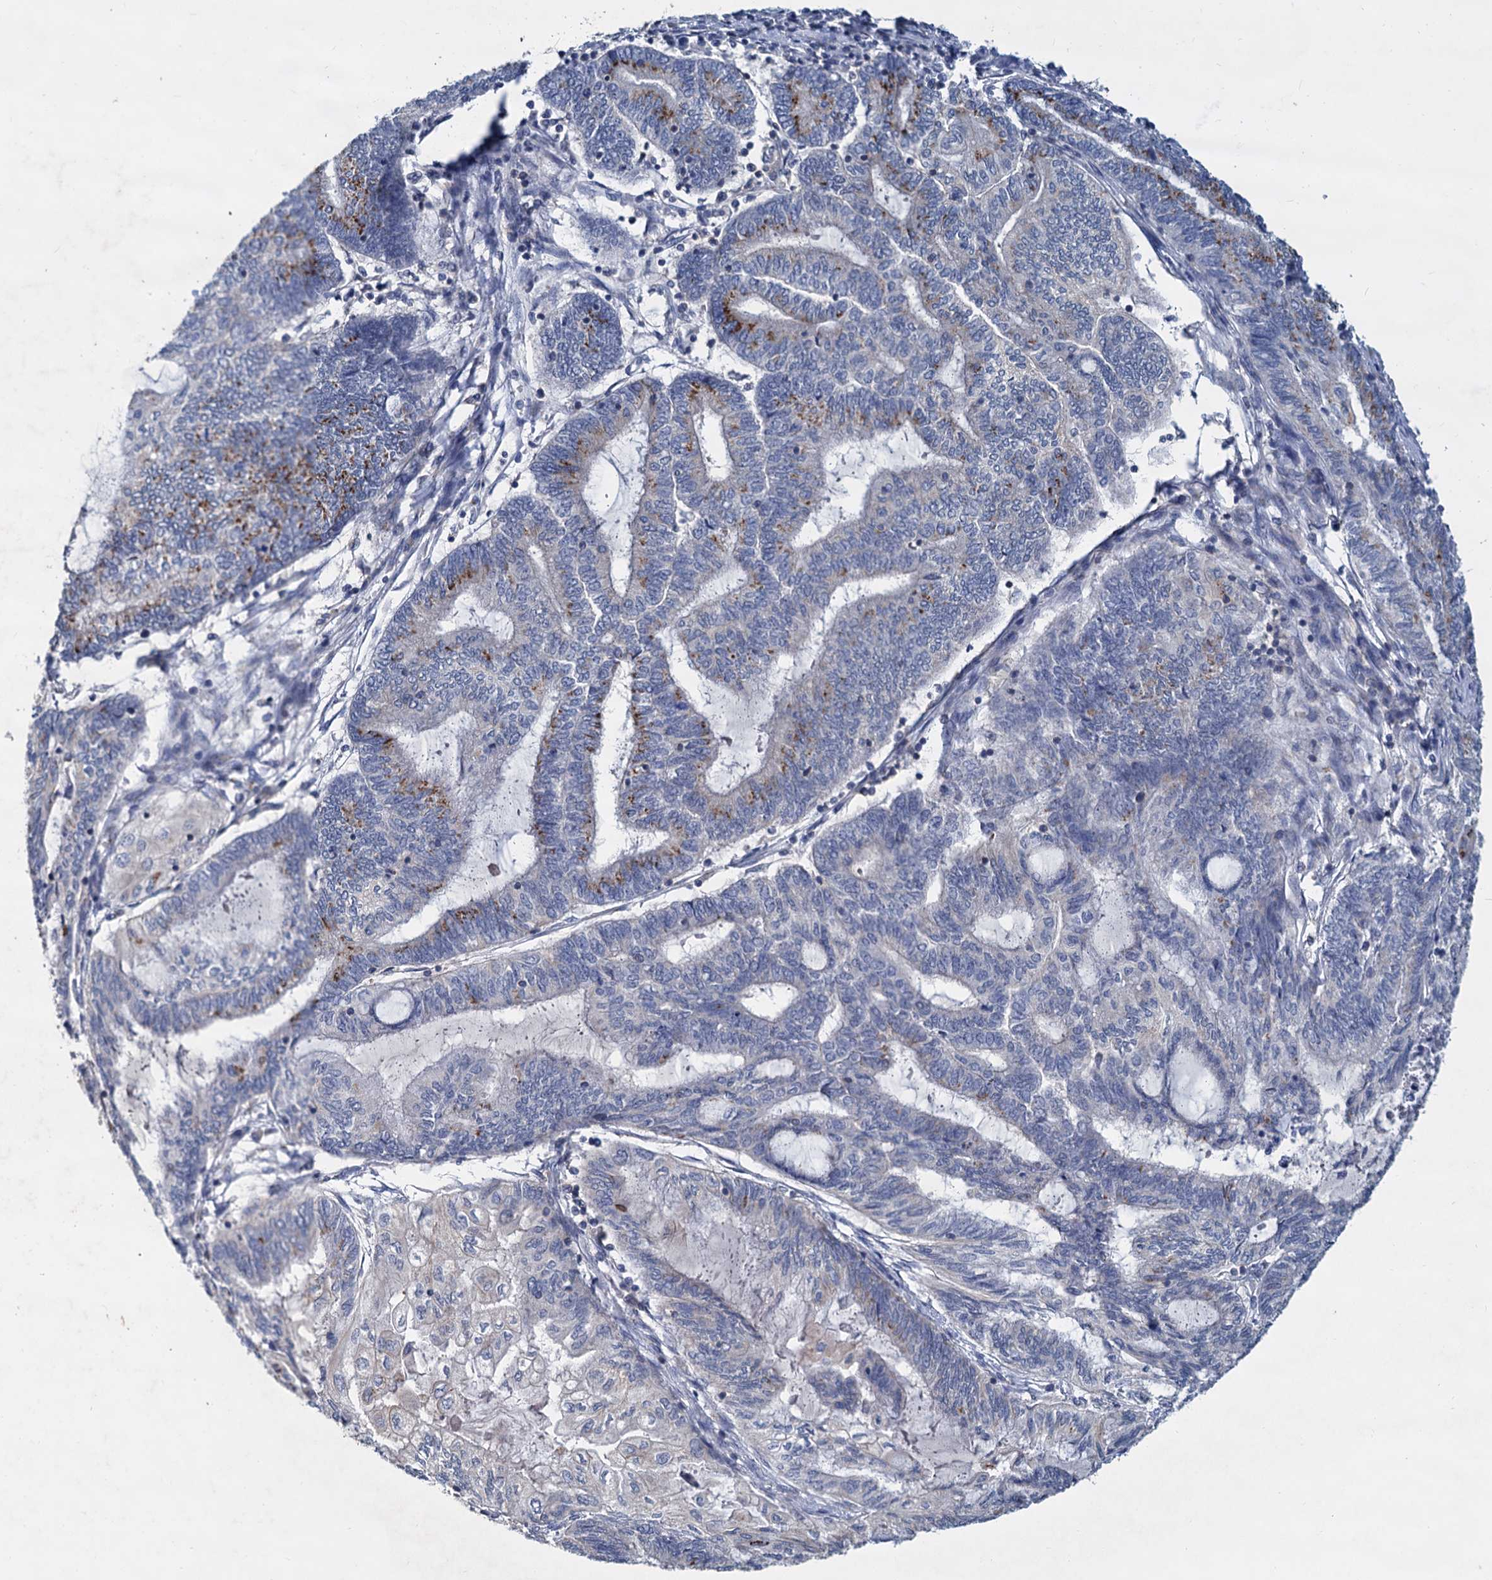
{"staining": {"intensity": "moderate", "quantity": "<25%", "location": "cytoplasmic/membranous"}, "tissue": "endometrial cancer", "cell_type": "Tumor cells", "image_type": "cancer", "snomed": [{"axis": "morphology", "description": "Adenocarcinoma, NOS"}, {"axis": "topography", "description": "Uterus"}, {"axis": "topography", "description": "Endometrium"}], "caption": "Endometrial cancer stained with a brown dye reveals moderate cytoplasmic/membranous positive expression in approximately <25% of tumor cells.", "gene": "LRCH4", "patient": {"sex": "female", "age": 70}}